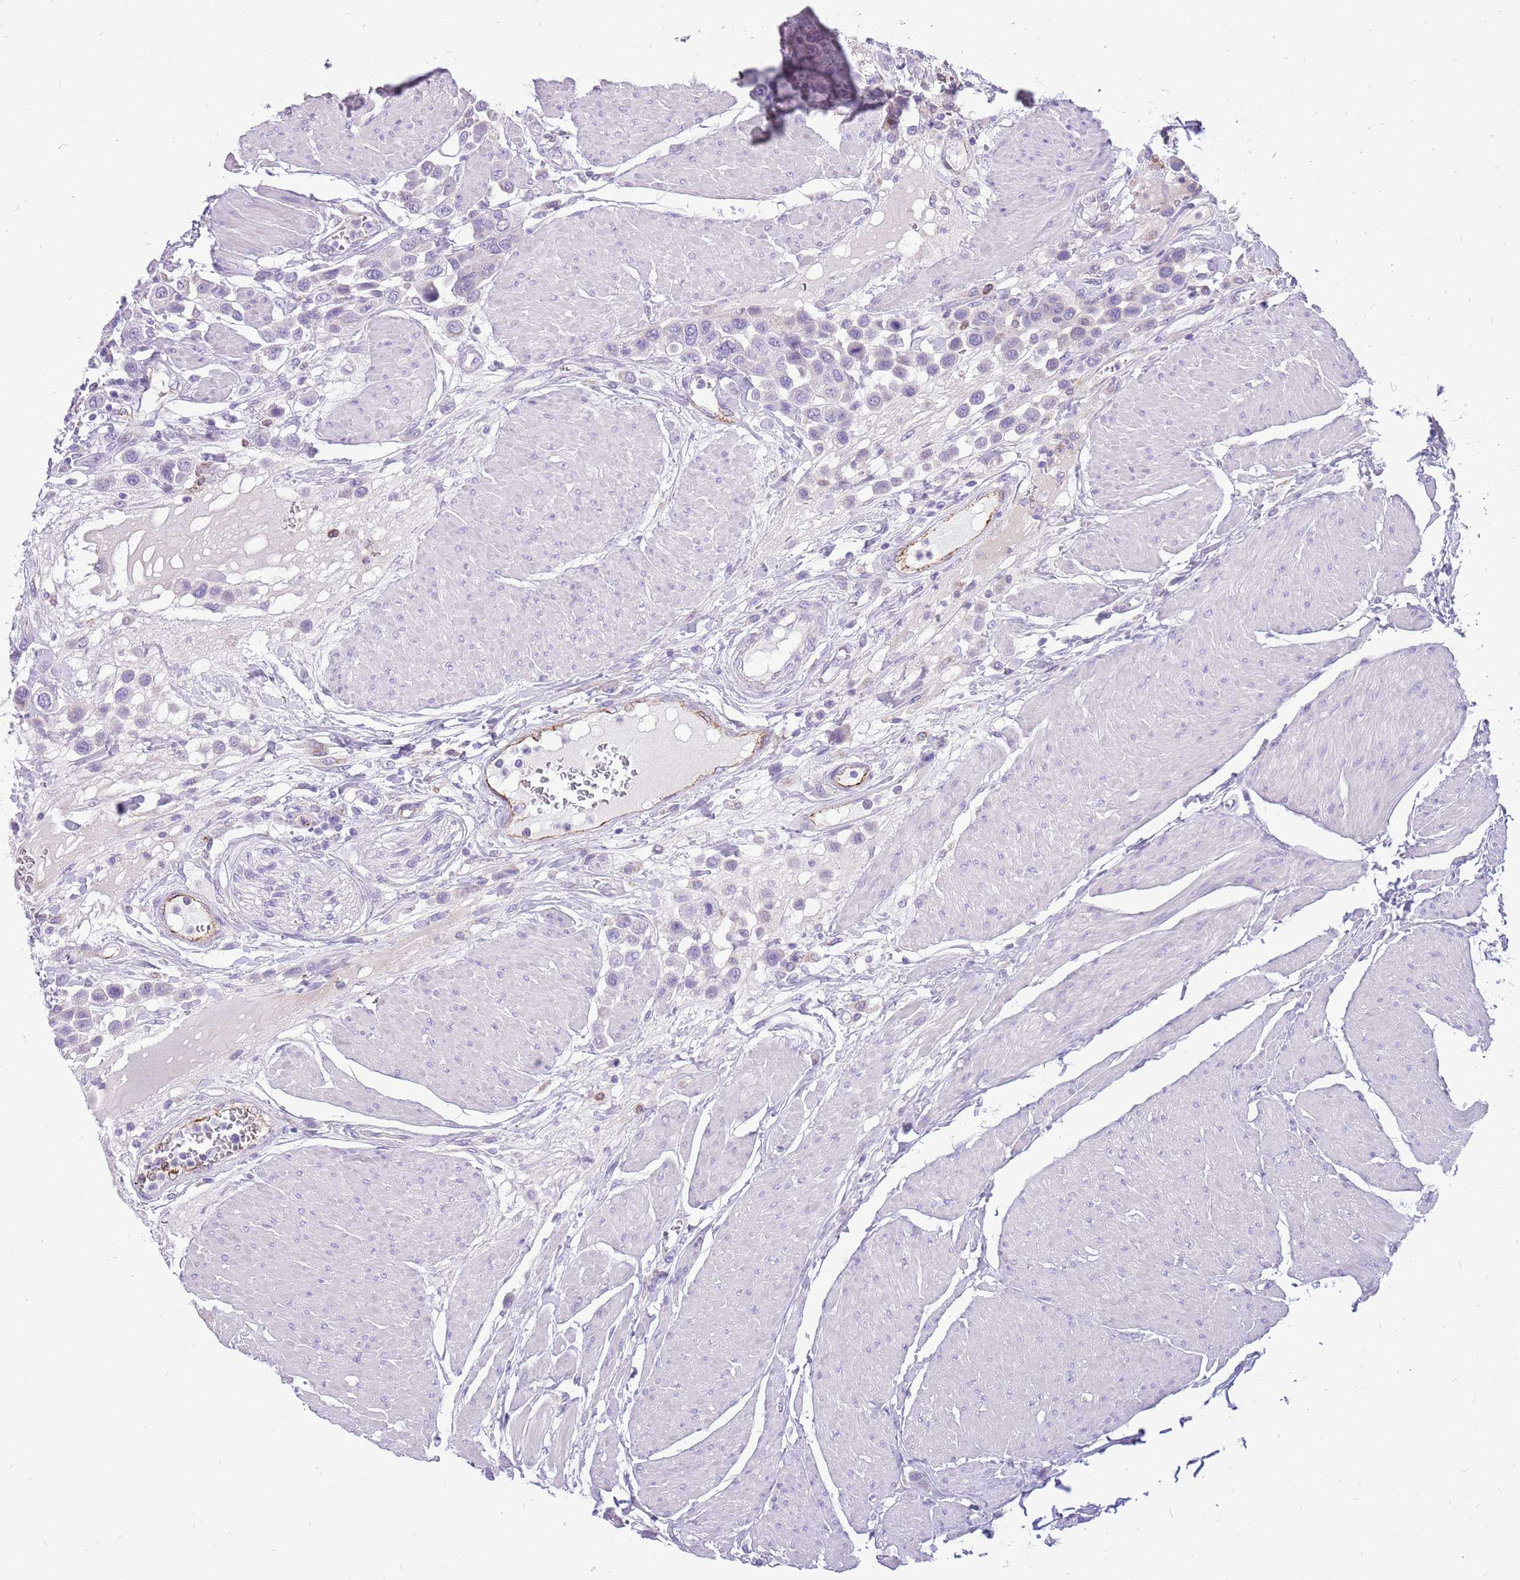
{"staining": {"intensity": "negative", "quantity": "none", "location": "none"}, "tissue": "urothelial cancer", "cell_type": "Tumor cells", "image_type": "cancer", "snomed": [{"axis": "morphology", "description": "Urothelial carcinoma, High grade"}, {"axis": "topography", "description": "Urinary bladder"}], "caption": "Immunohistochemistry (IHC) of high-grade urothelial carcinoma demonstrates no positivity in tumor cells.", "gene": "PCNX1", "patient": {"sex": "male", "age": 50}}